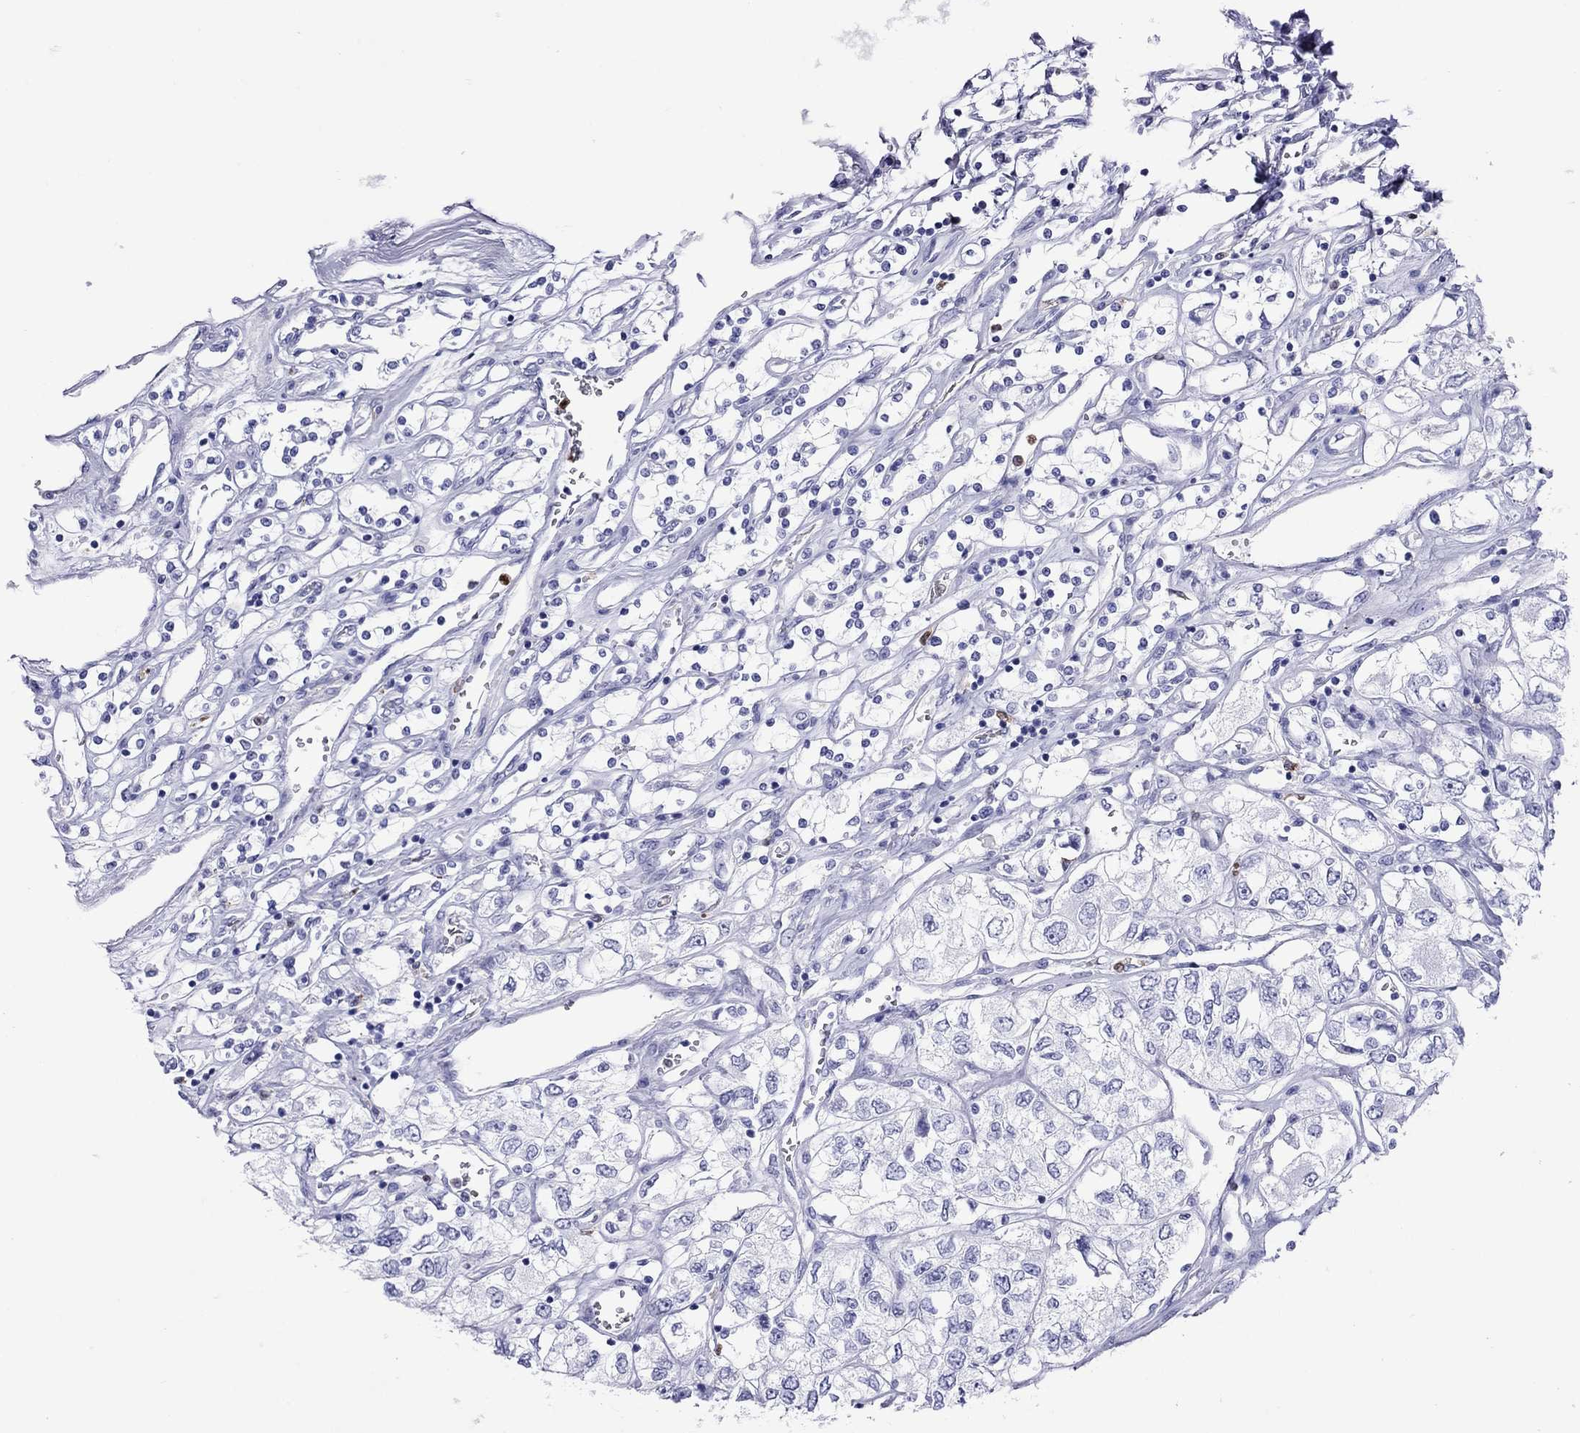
{"staining": {"intensity": "negative", "quantity": "none", "location": "none"}, "tissue": "renal cancer", "cell_type": "Tumor cells", "image_type": "cancer", "snomed": [{"axis": "morphology", "description": "Adenocarcinoma, NOS"}, {"axis": "topography", "description": "Kidney"}], "caption": "A high-resolution micrograph shows immunohistochemistry (IHC) staining of renal cancer (adenocarcinoma), which exhibits no significant expression in tumor cells.", "gene": "SLAMF1", "patient": {"sex": "female", "age": 59}}